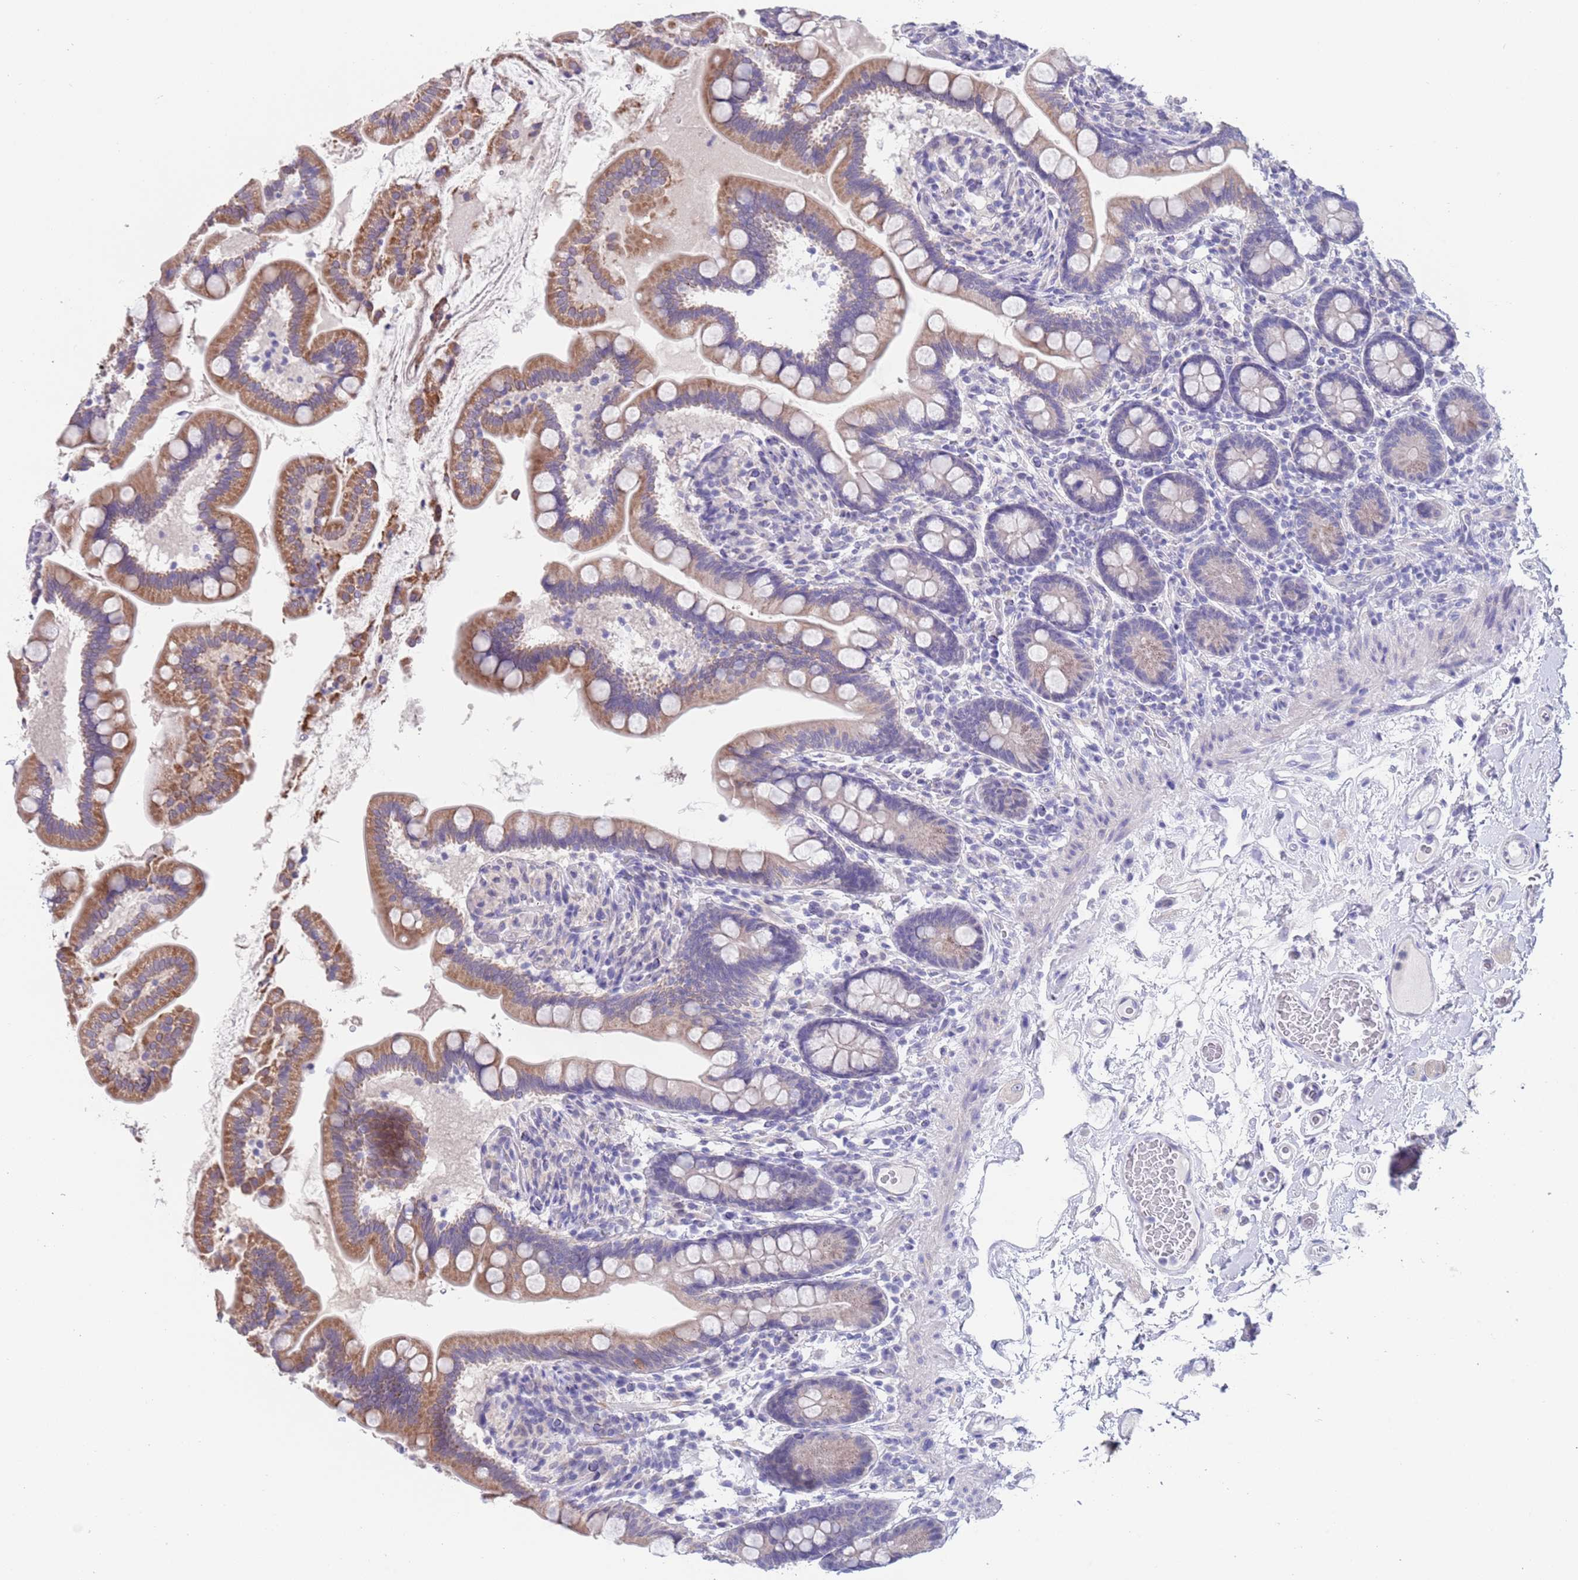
{"staining": {"intensity": "moderate", "quantity": "25%-75%", "location": "cytoplasmic/membranous"}, "tissue": "small intestine", "cell_type": "Glandular cells", "image_type": "normal", "snomed": [{"axis": "morphology", "description": "Normal tissue, NOS"}, {"axis": "topography", "description": "Small intestine"}], "caption": "Protein staining of benign small intestine shows moderate cytoplasmic/membranous positivity in approximately 25%-75% of glandular cells.", "gene": "SPIRE2", "patient": {"sex": "female", "age": 64}}